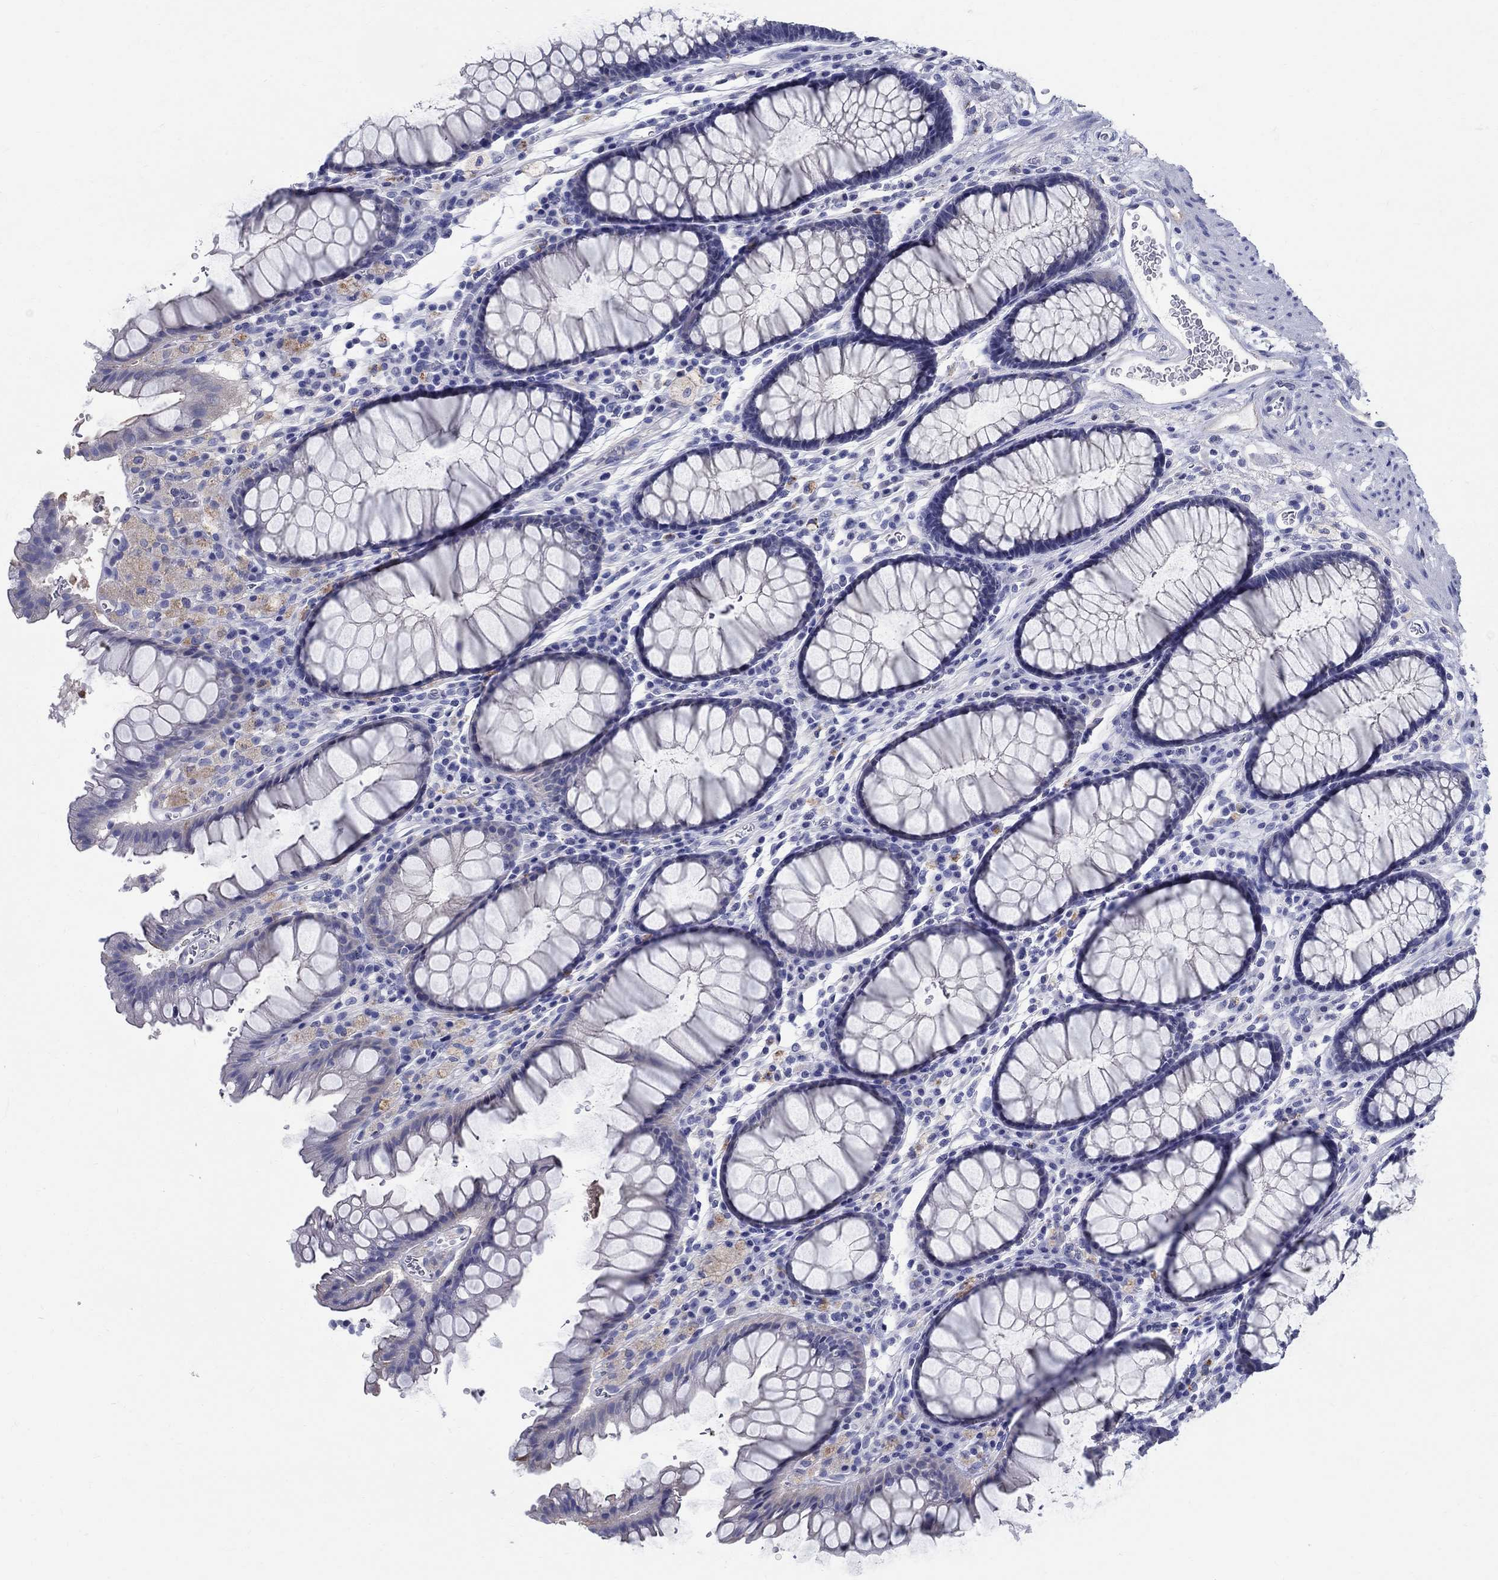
{"staining": {"intensity": "weak", "quantity": "<25%", "location": "cytoplasmic/membranous"}, "tissue": "rectum", "cell_type": "Glandular cells", "image_type": "normal", "snomed": [{"axis": "morphology", "description": "Normal tissue, NOS"}, {"axis": "topography", "description": "Rectum"}], "caption": "This micrograph is of unremarkable rectum stained with IHC to label a protein in brown with the nuclei are counter-stained blue. There is no staining in glandular cells.", "gene": "SOX2", "patient": {"sex": "female", "age": 68}}